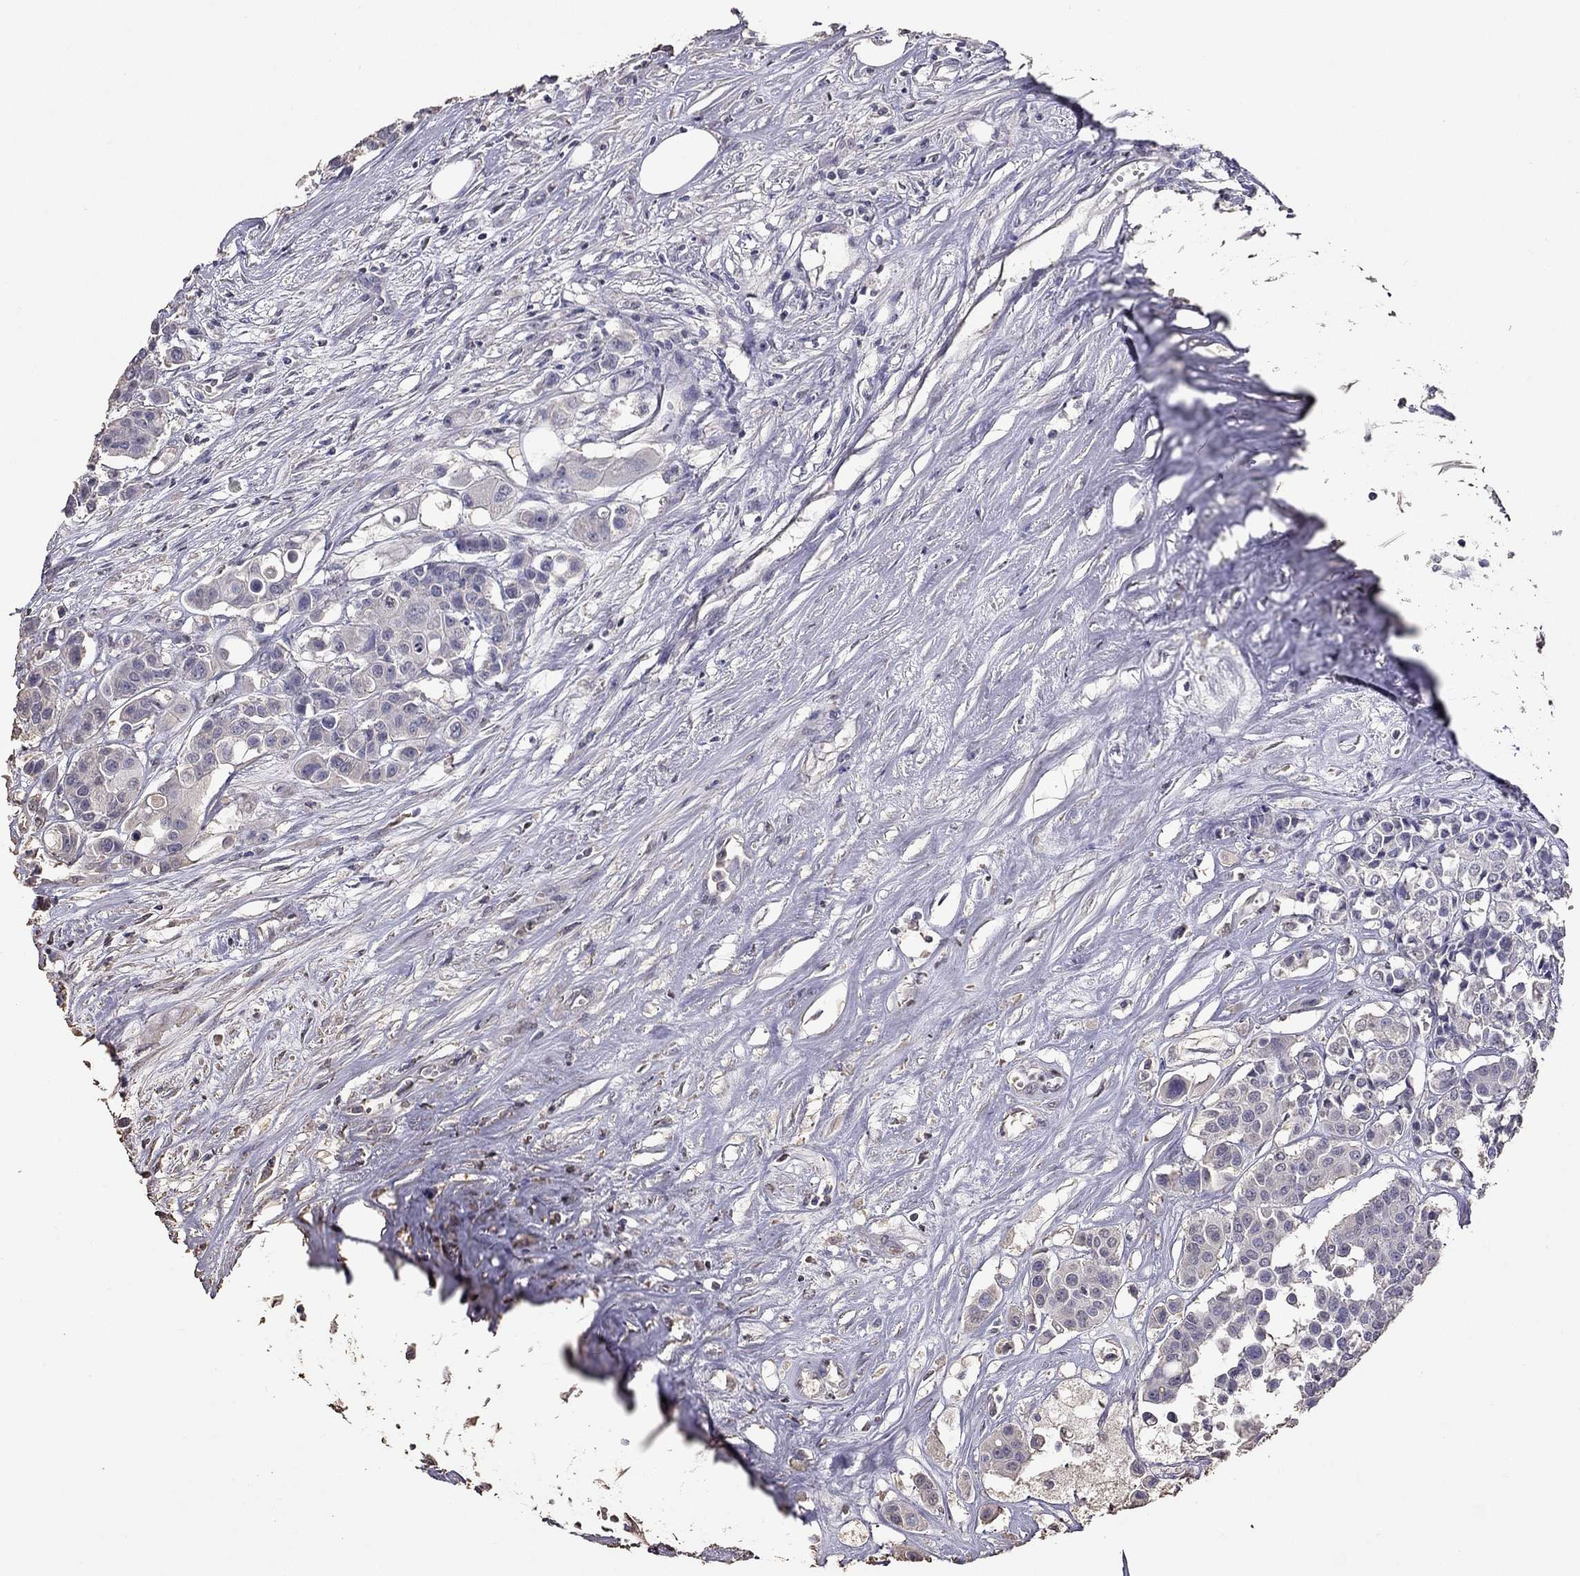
{"staining": {"intensity": "negative", "quantity": "none", "location": "none"}, "tissue": "carcinoid", "cell_type": "Tumor cells", "image_type": "cancer", "snomed": [{"axis": "morphology", "description": "Carcinoid, malignant, NOS"}, {"axis": "topography", "description": "Colon"}], "caption": "A high-resolution image shows immunohistochemistry staining of carcinoid (malignant), which shows no significant staining in tumor cells.", "gene": "SUN3", "patient": {"sex": "male", "age": 81}}